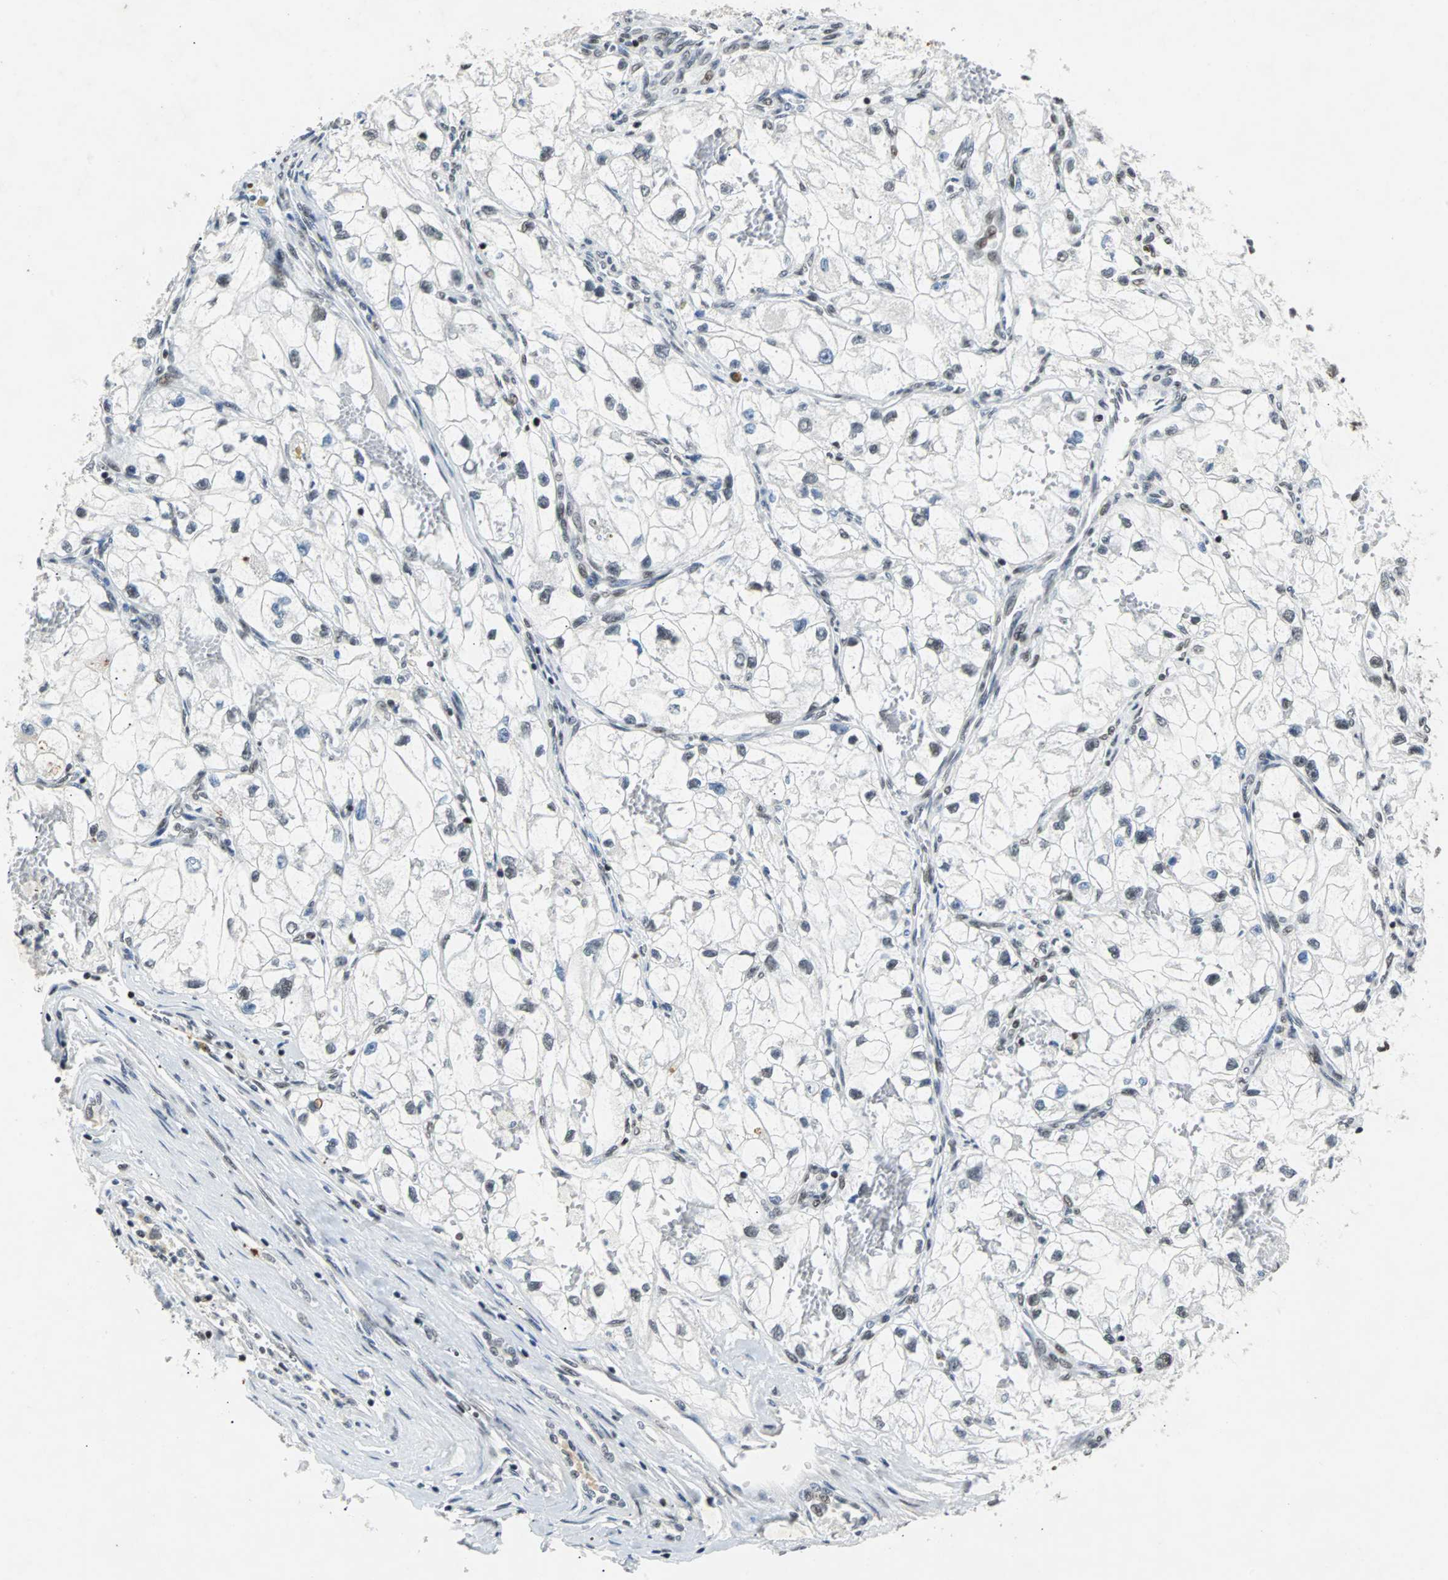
{"staining": {"intensity": "weak", "quantity": "25%-75%", "location": "nuclear"}, "tissue": "renal cancer", "cell_type": "Tumor cells", "image_type": "cancer", "snomed": [{"axis": "morphology", "description": "Adenocarcinoma, NOS"}, {"axis": "topography", "description": "Kidney"}], "caption": "This is an image of immunohistochemistry staining of renal adenocarcinoma, which shows weak staining in the nuclear of tumor cells.", "gene": "GATAD2A", "patient": {"sex": "female", "age": 70}}